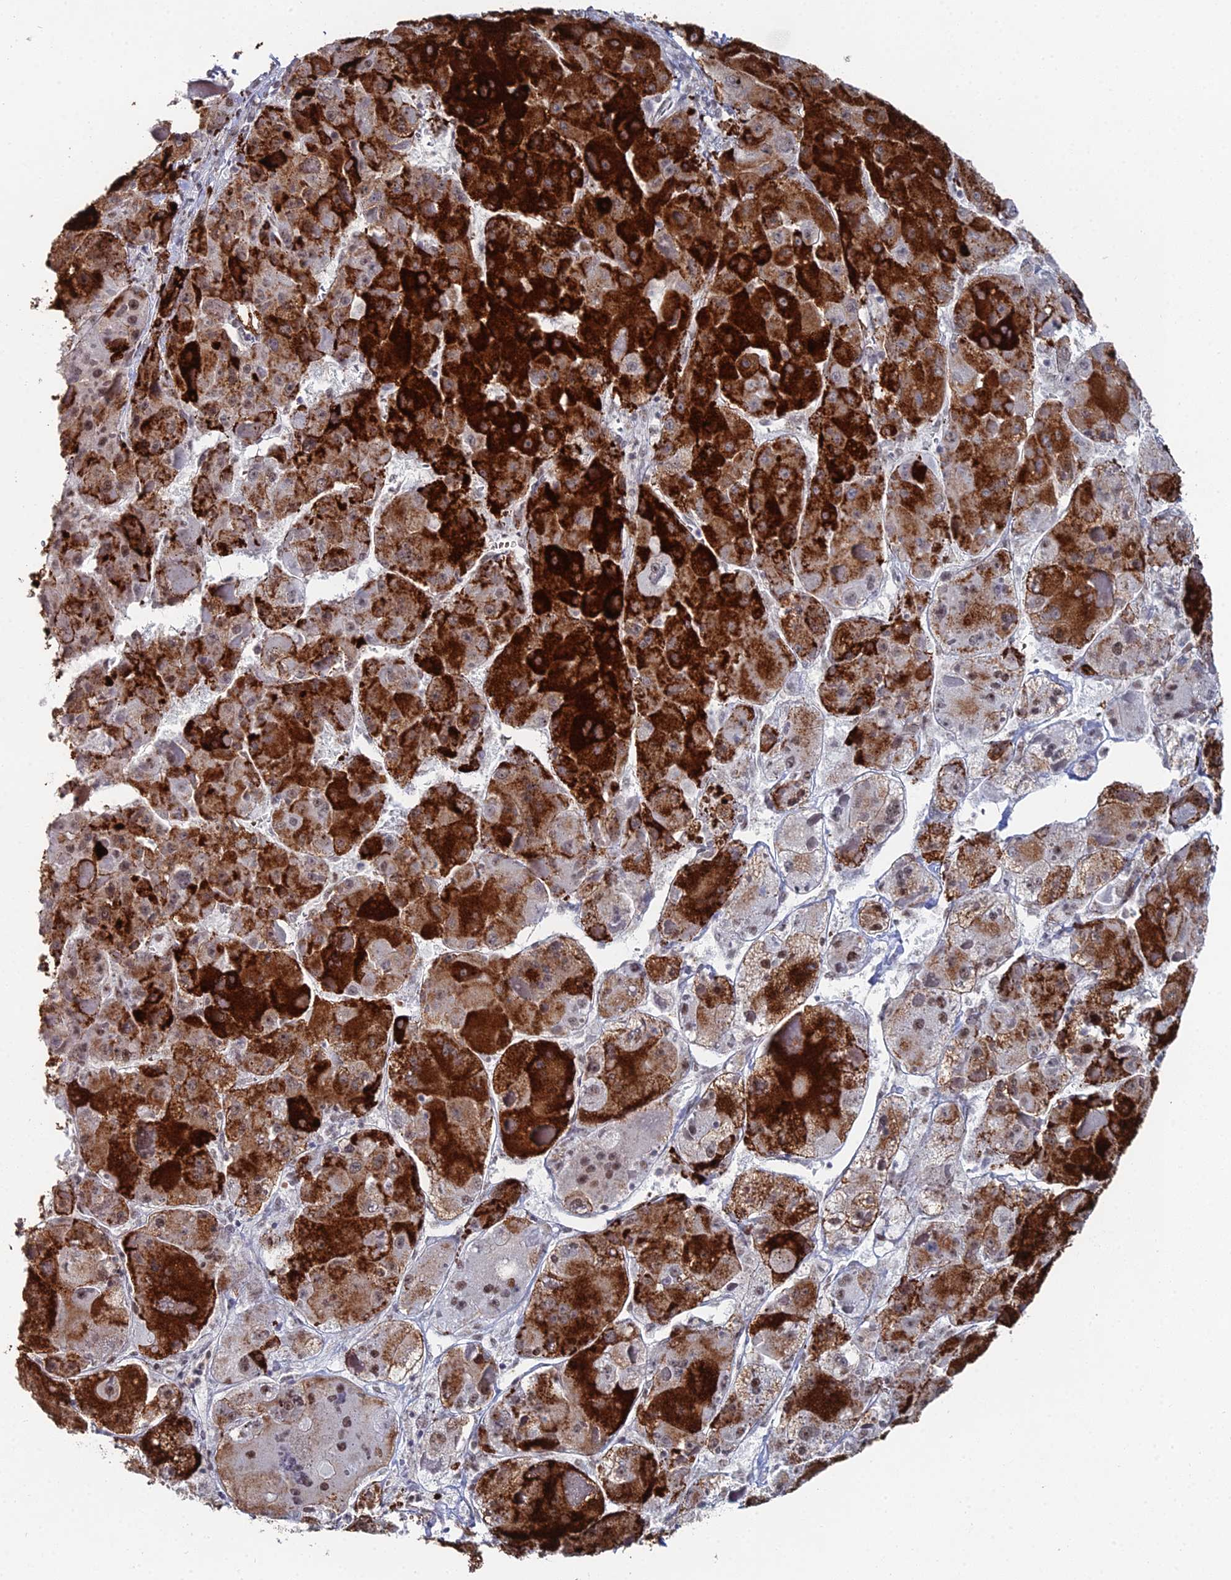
{"staining": {"intensity": "strong", "quantity": ">75%", "location": "cytoplasmic/membranous,nuclear"}, "tissue": "liver cancer", "cell_type": "Tumor cells", "image_type": "cancer", "snomed": [{"axis": "morphology", "description": "Carcinoma, Hepatocellular, NOS"}, {"axis": "topography", "description": "Liver"}], "caption": "A photomicrograph showing strong cytoplasmic/membranous and nuclear positivity in about >75% of tumor cells in liver cancer, as visualized by brown immunohistochemical staining.", "gene": "GSC2", "patient": {"sex": "female", "age": 73}}